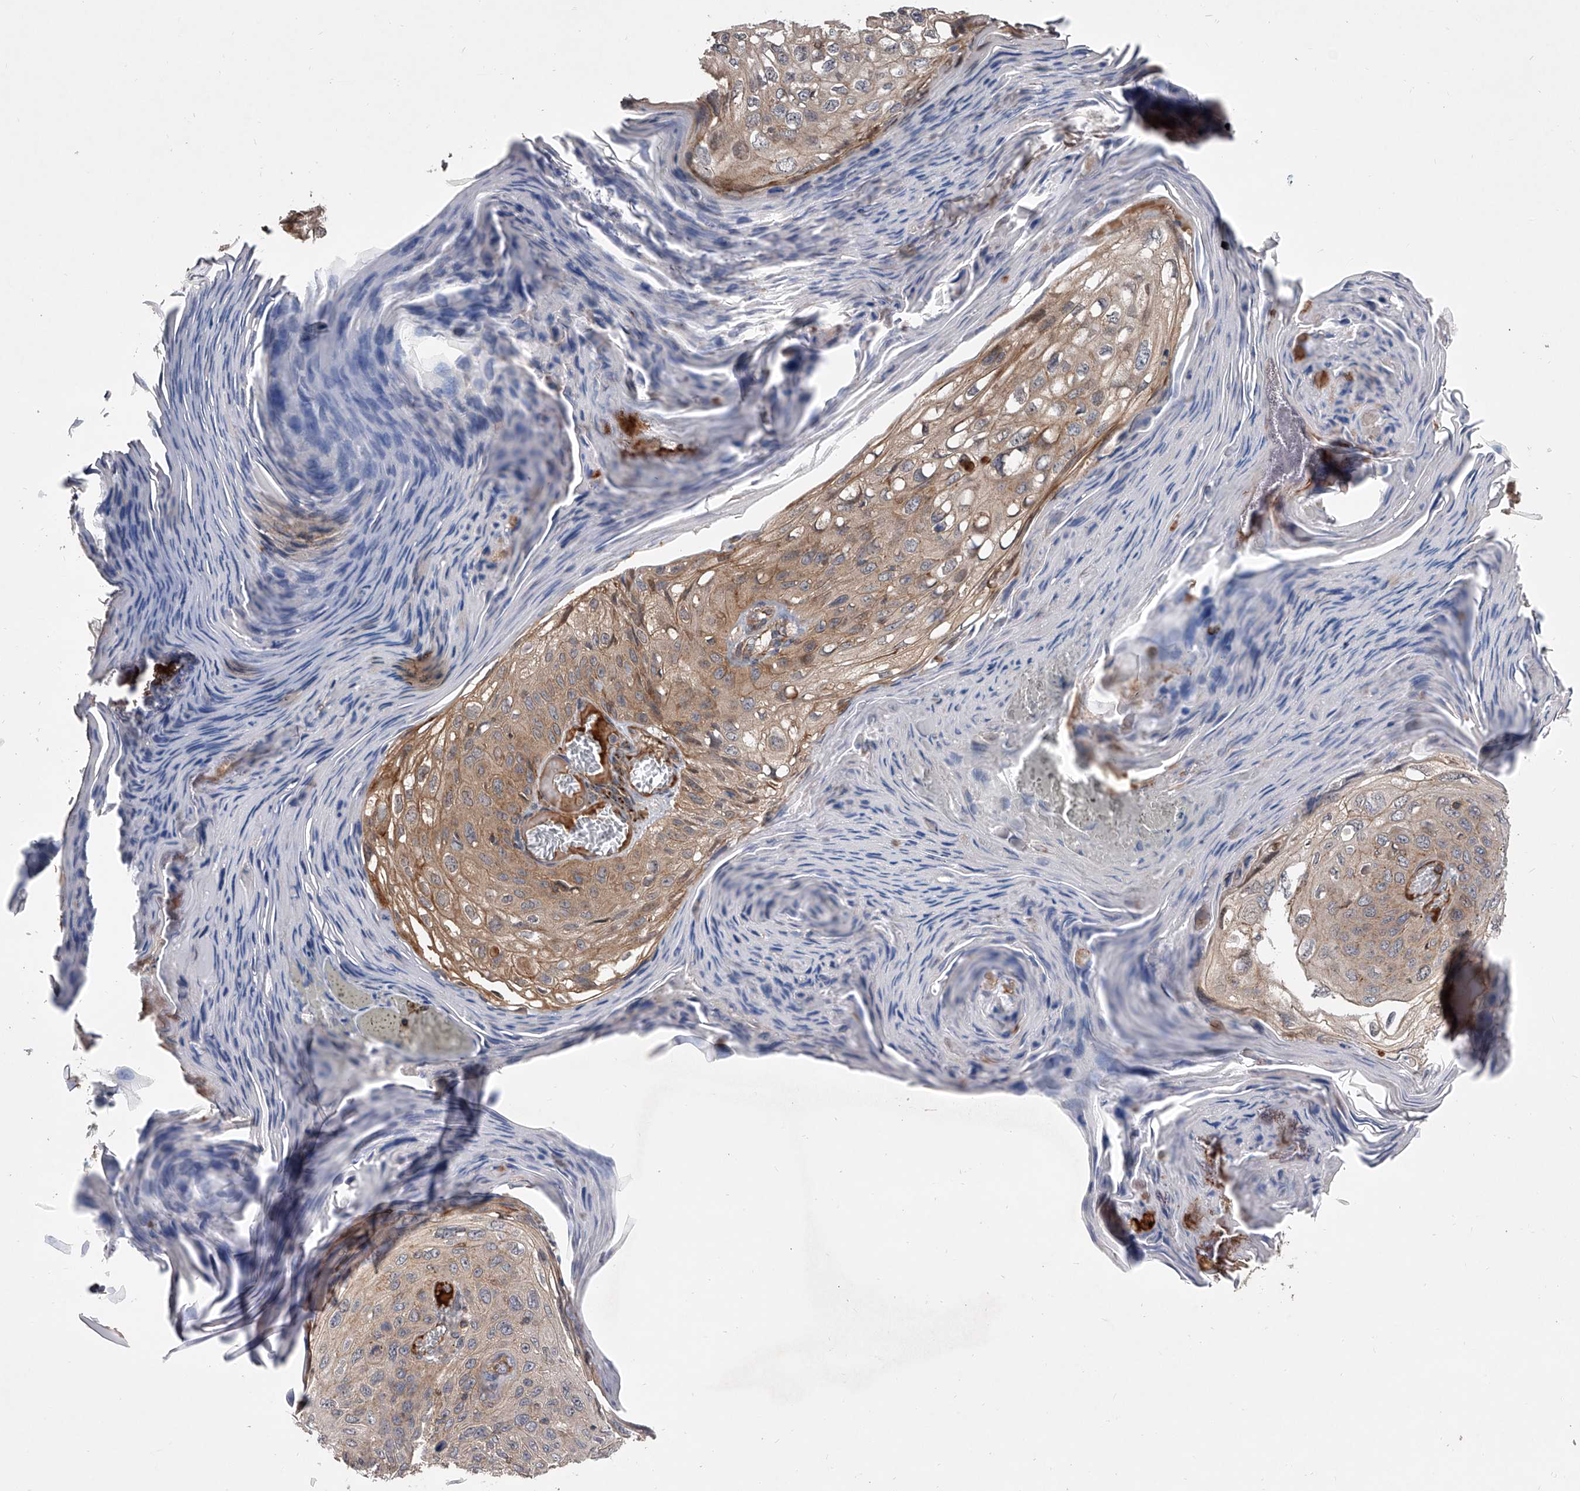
{"staining": {"intensity": "weak", "quantity": ">75%", "location": "cytoplasmic/membranous"}, "tissue": "skin cancer", "cell_type": "Tumor cells", "image_type": "cancer", "snomed": [{"axis": "morphology", "description": "Squamous cell carcinoma, NOS"}, {"axis": "topography", "description": "Skin"}], "caption": "Brown immunohistochemical staining in skin cancer (squamous cell carcinoma) reveals weak cytoplasmic/membranous staining in approximately >75% of tumor cells.", "gene": "USP47", "patient": {"sex": "female", "age": 90}}